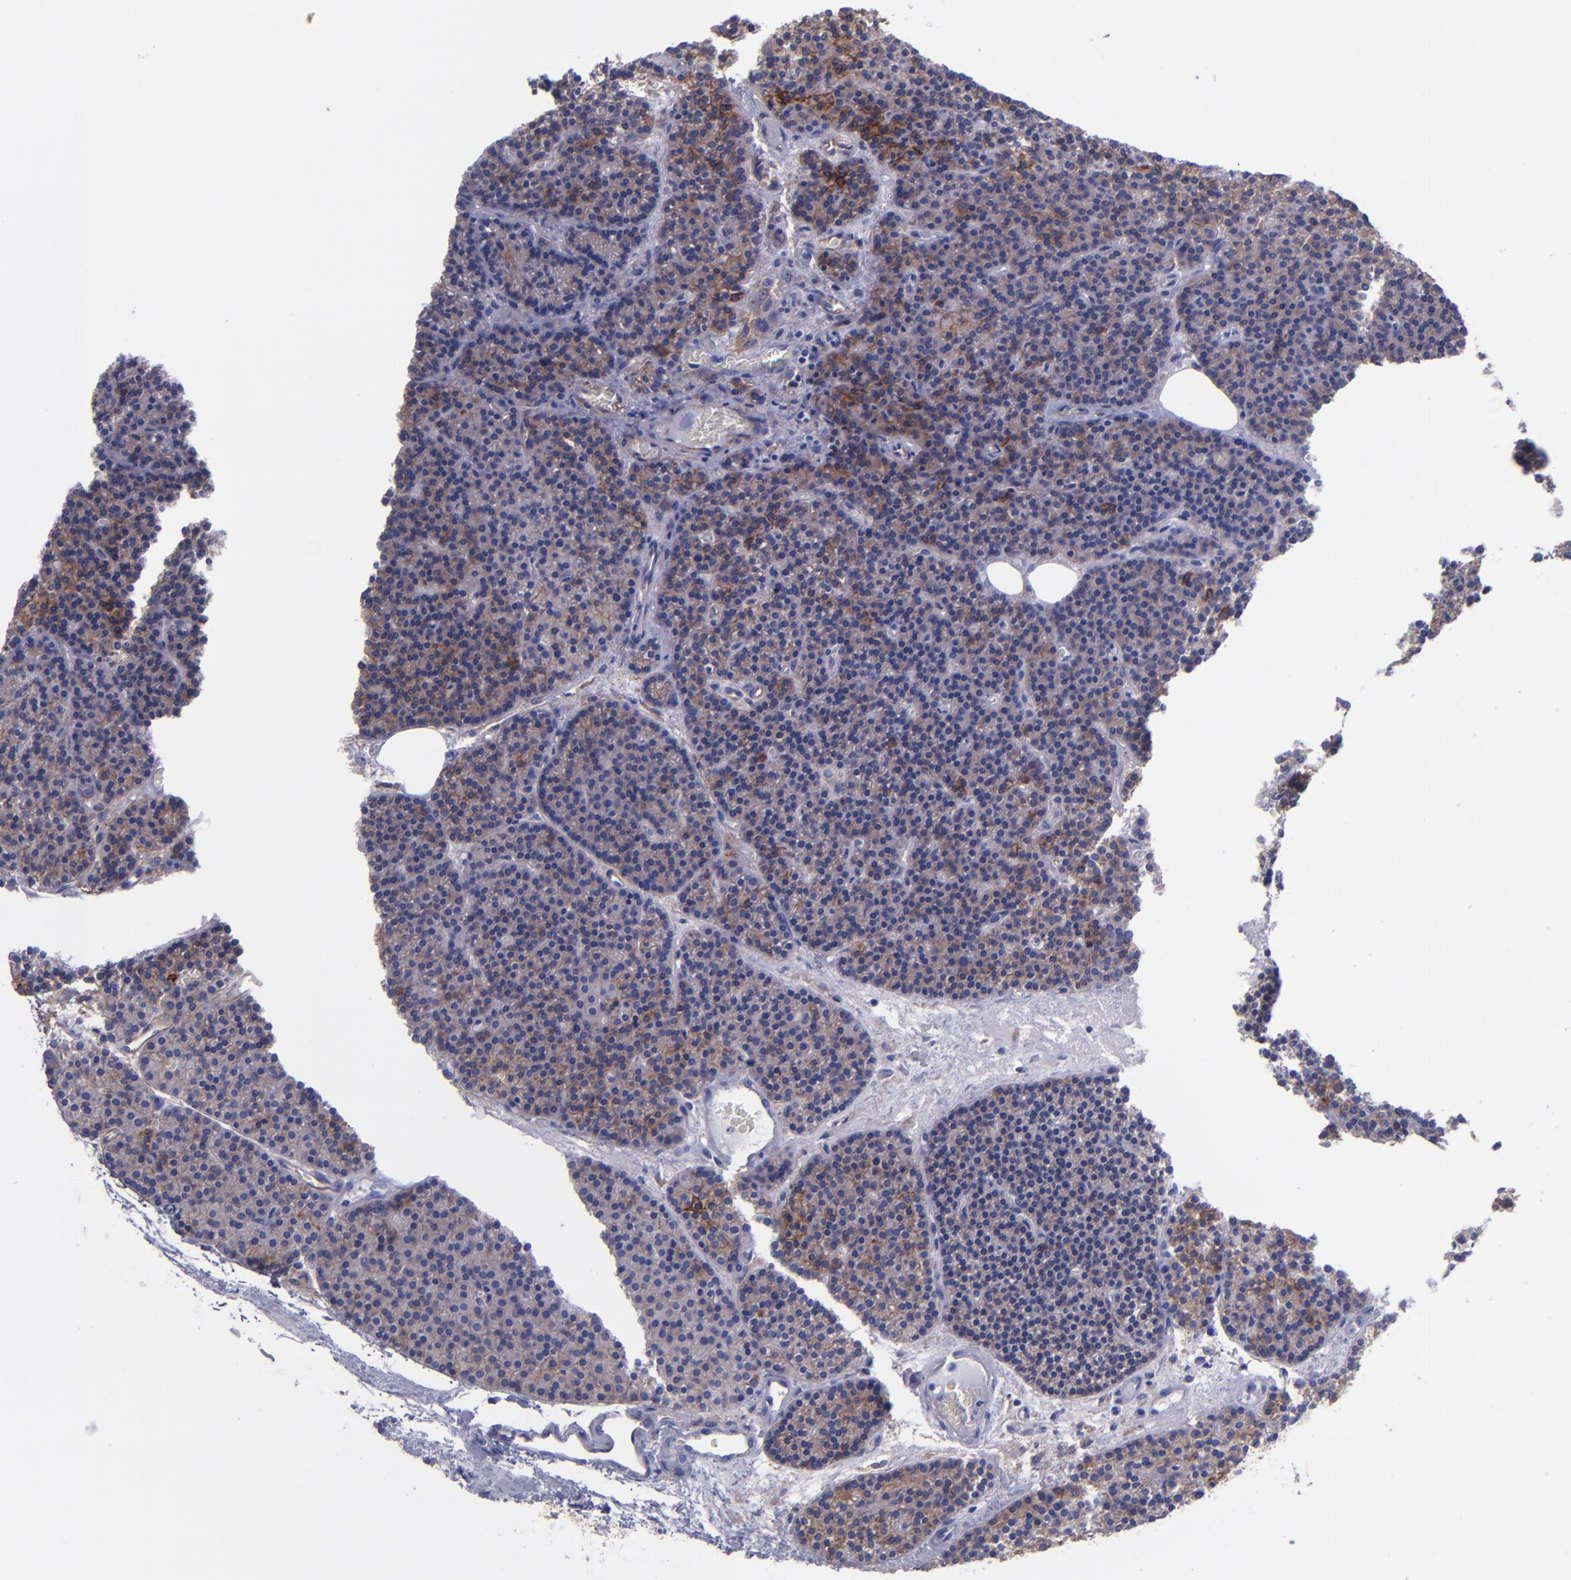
{"staining": {"intensity": "strong", "quantity": "25%-75%", "location": "cytoplasmic/membranous"}, "tissue": "parathyroid gland", "cell_type": "Glandular cells", "image_type": "normal", "snomed": [{"axis": "morphology", "description": "Normal tissue, NOS"}, {"axis": "topography", "description": "Parathyroid gland"}], "caption": "This image exhibits IHC staining of benign parathyroid gland, with high strong cytoplasmic/membranous positivity in about 25%-75% of glandular cells.", "gene": "ITGAV", "patient": {"sex": "male", "age": 57}}